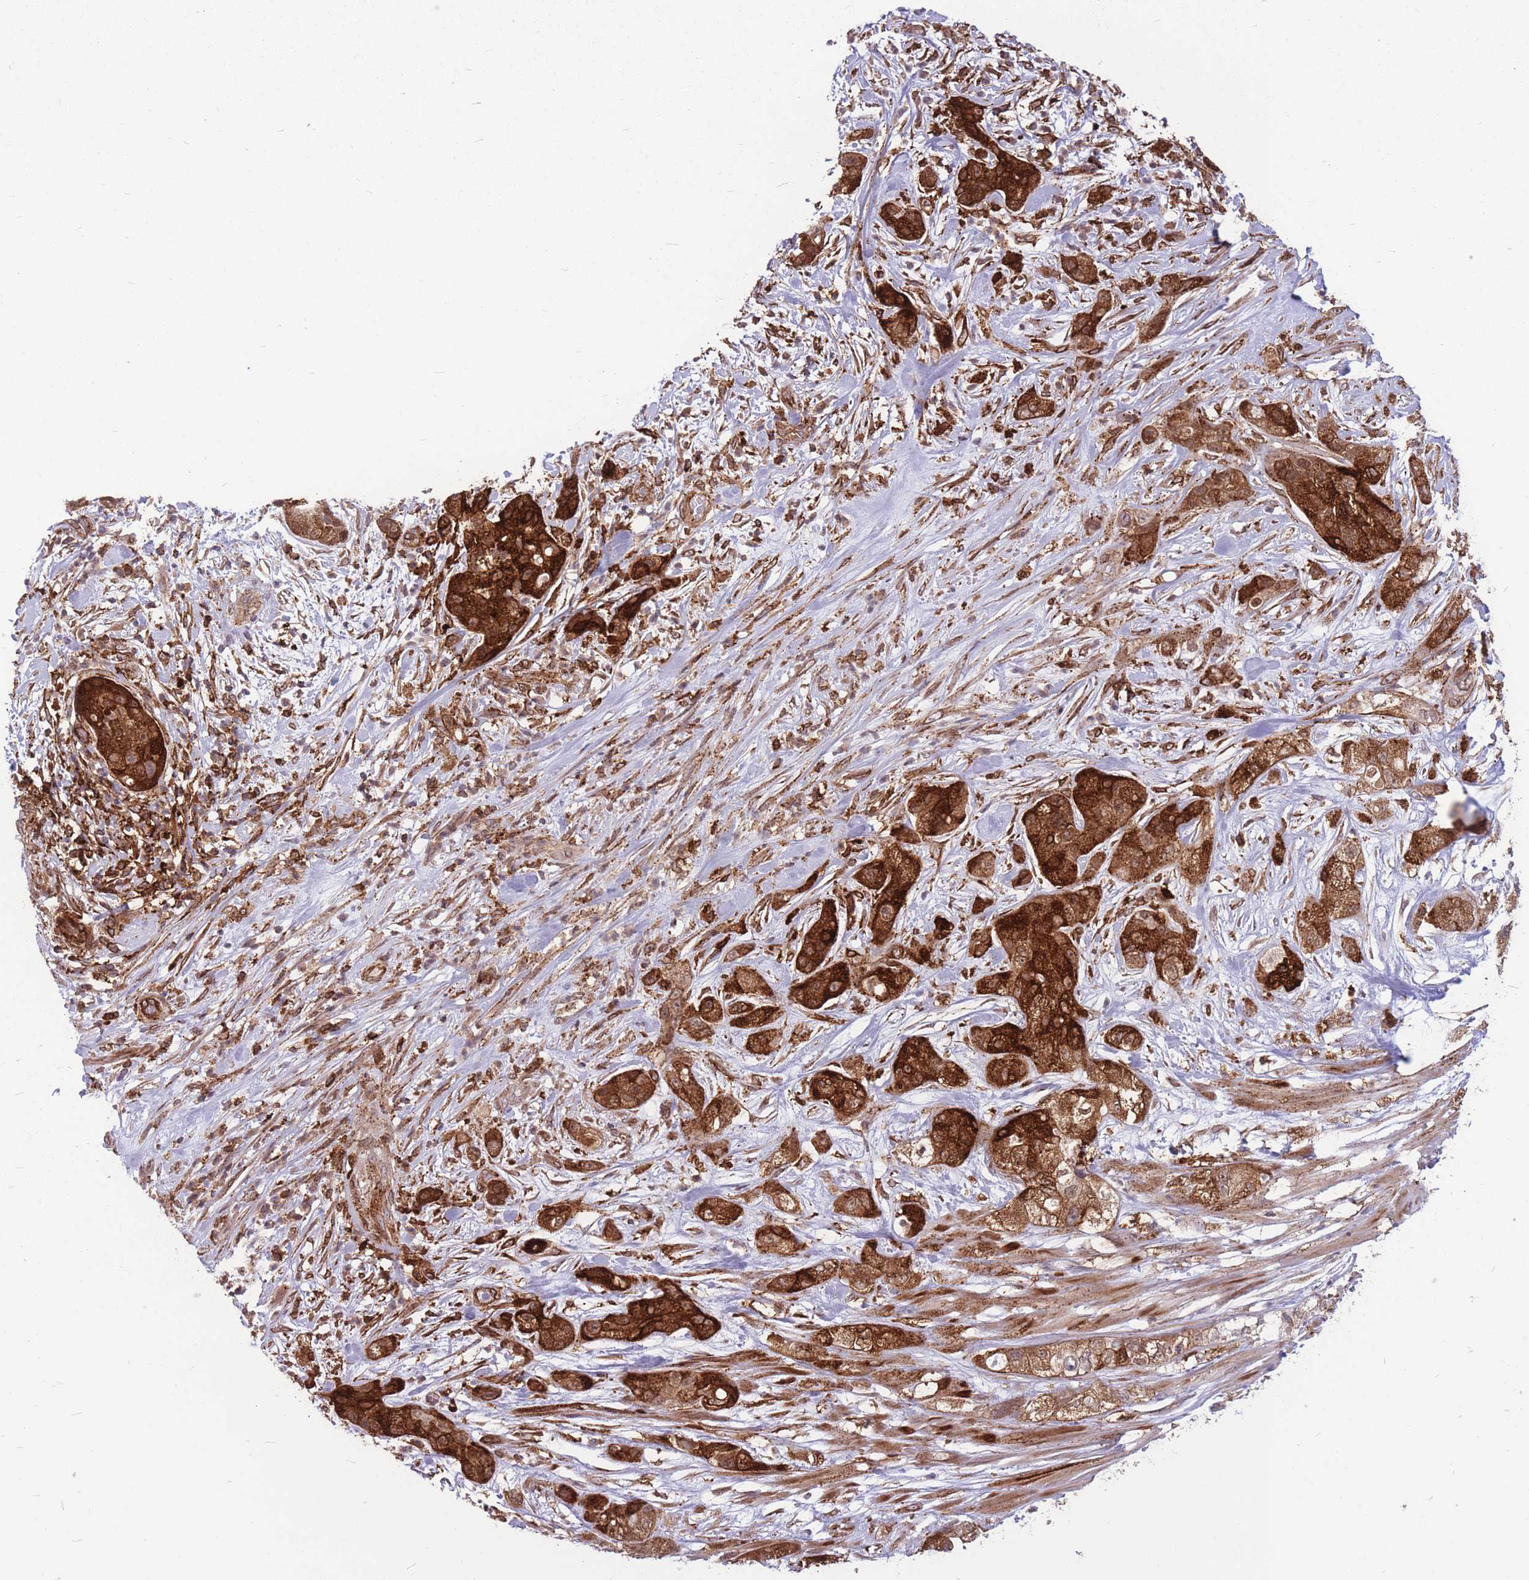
{"staining": {"intensity": "strong", "quantity": ">75%", "location": "cytoplasmic/membranous"}, "tissue": "pancreatic cancer", "cell_type": "Tumor cells", "image_type": "cancer", "snomed": [{"axis": "morphology", "description": "Adenocarcinoma, NOS"}, {"axis": "topography", "description": "Pancreas"}], "caption": "Protein positivity by immunohistochemistry (IHC) reveals strong cytoplasmic/membranous expression in approximately >75% of tumor cells in pancreatic cancer (adenocarcinoma).", "gene": "TCF20", "patient": {"sex": "female", "age": 78}}